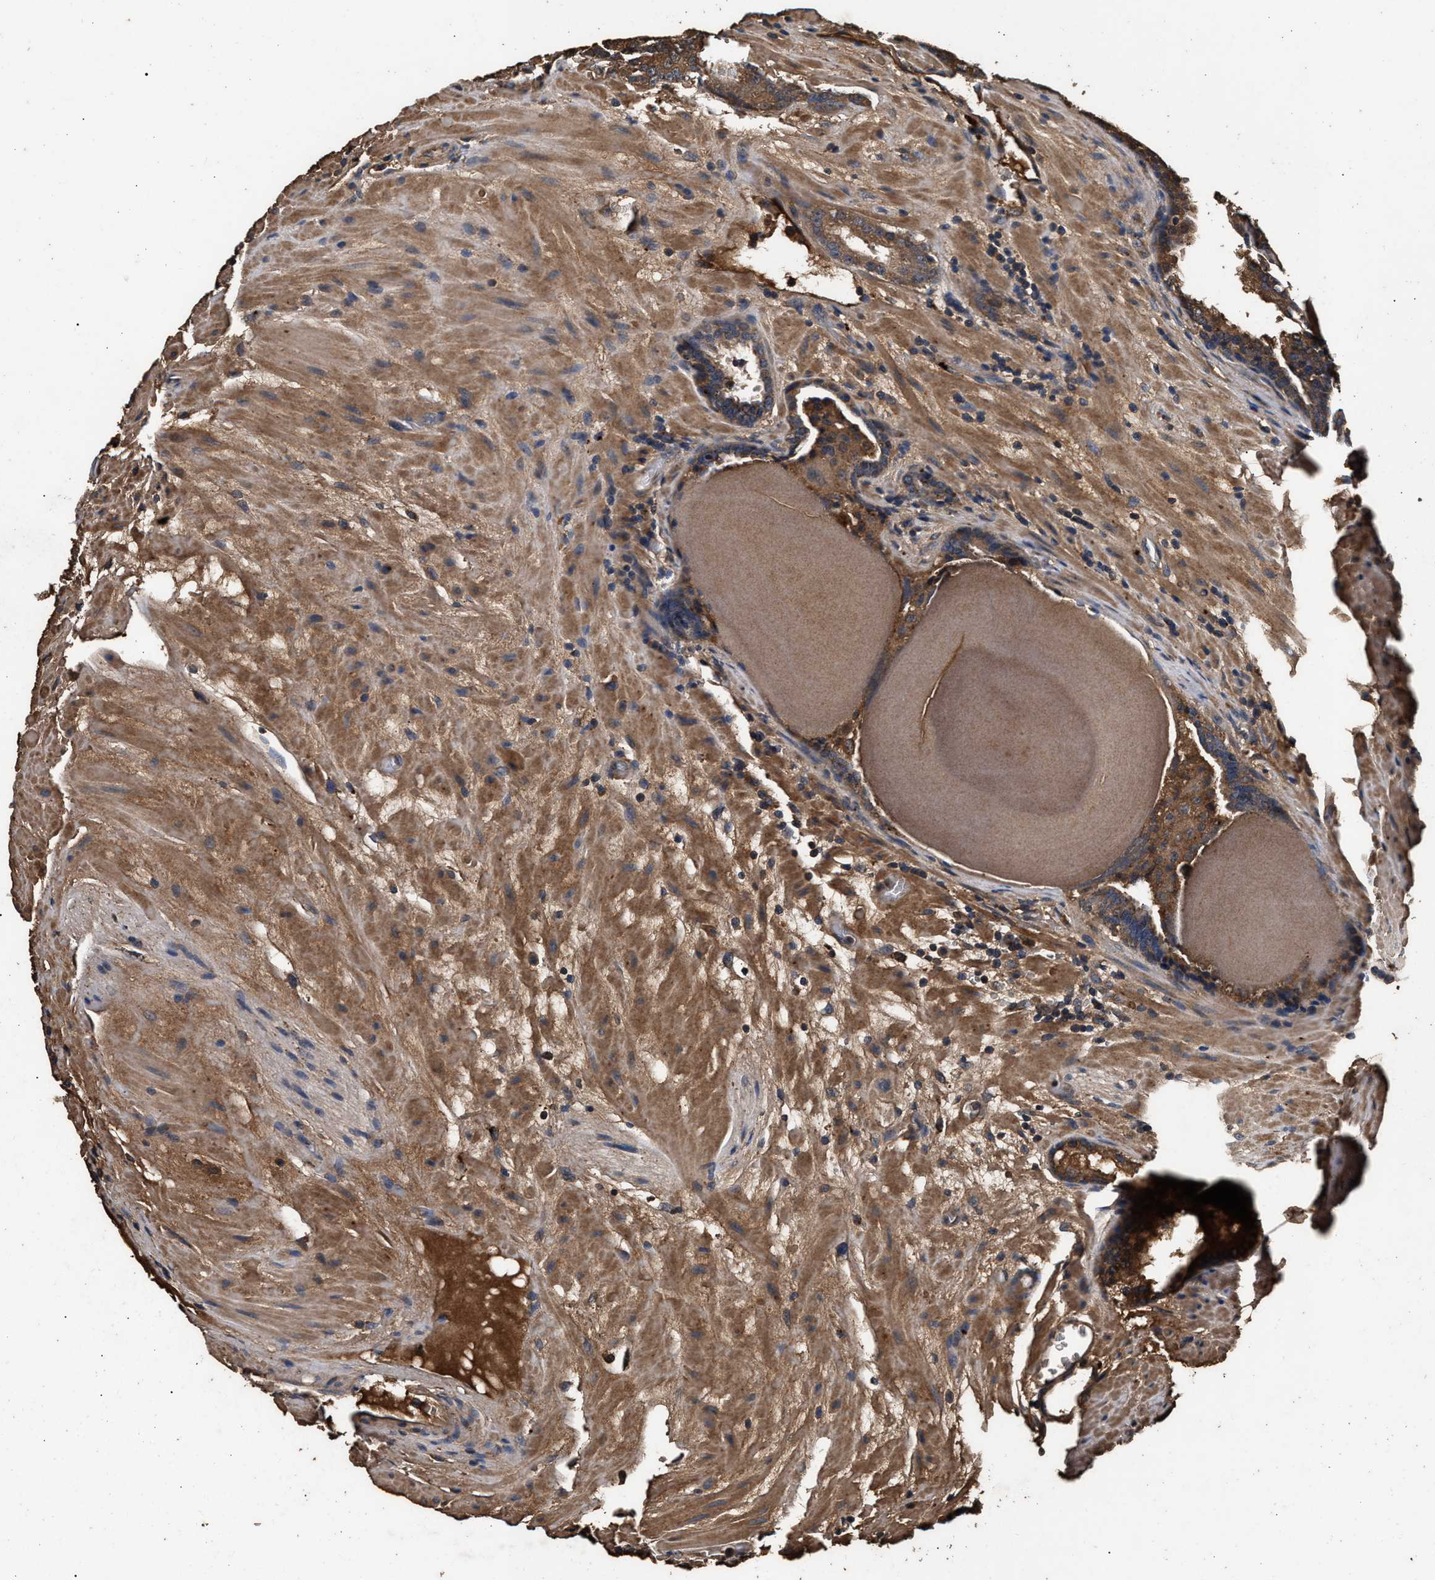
{"staining": {"intensity": "moderate", "quantity": ">75%", "location": "cytoplasmic/membranous"}, "tissue": "prostate cancer", "cell_type": "Tumor cells", "image_type": "cancer", "snomed": [{"axis": "morphology", "description": "Adenocarcinoma, Low grade"}, {"axis": "topography", "description": "Prostate"}], "caption": "This photomicrograph demonstrates immunohistochemistry staining of prostate cancer, with medium moderate cytoplasmic/membranous positivity in about >75% of tumor cells.", "gene": "KYAT1", "patient": {"sex": "male", "age": 69}}